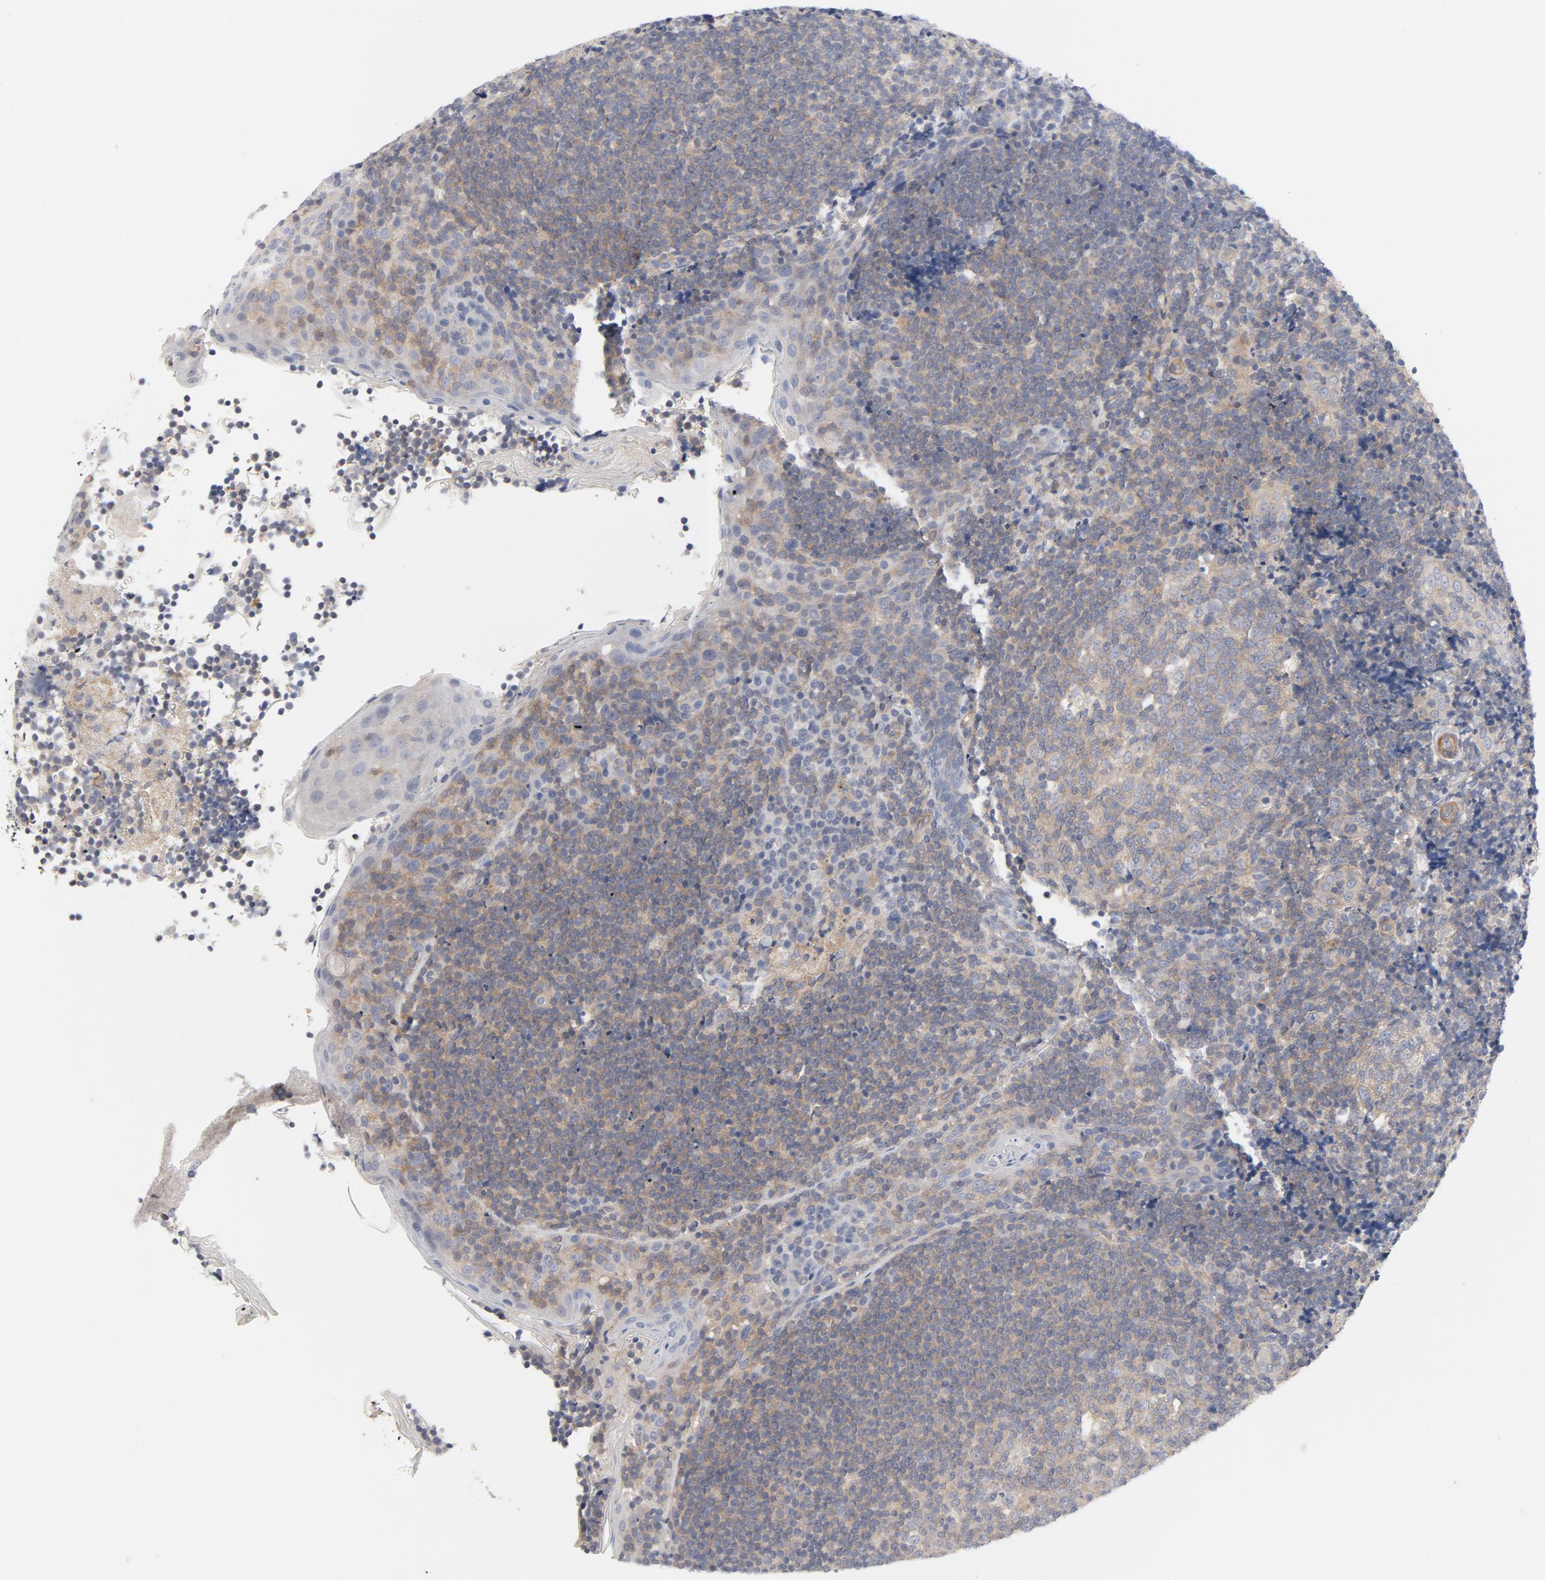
{"staining": {"intensity": "weak", "quantity": ">75%", "location": "cytoplasmic/membranous"}, "tissue": "tonsil", "cell_type": "Germinal center cells", "image_type": "normal", "snomed": [{"axis": "morphology", "description": "Normal tissue, NOS"}, {"axis": "topography", "description": "Tonsil"}], "caption": "A high-resolution image shows IHC staining of normal tonsil, which displays weak cytoplasmic/membranous staining in approximately >75% of germinal center cells. Using DAB (brown) and hematoxylin (blue) stains, captured at high magnification using brightfield microscopy.", "gene": "ROCK1", "patient": {"sex": "male", "age": 31}}